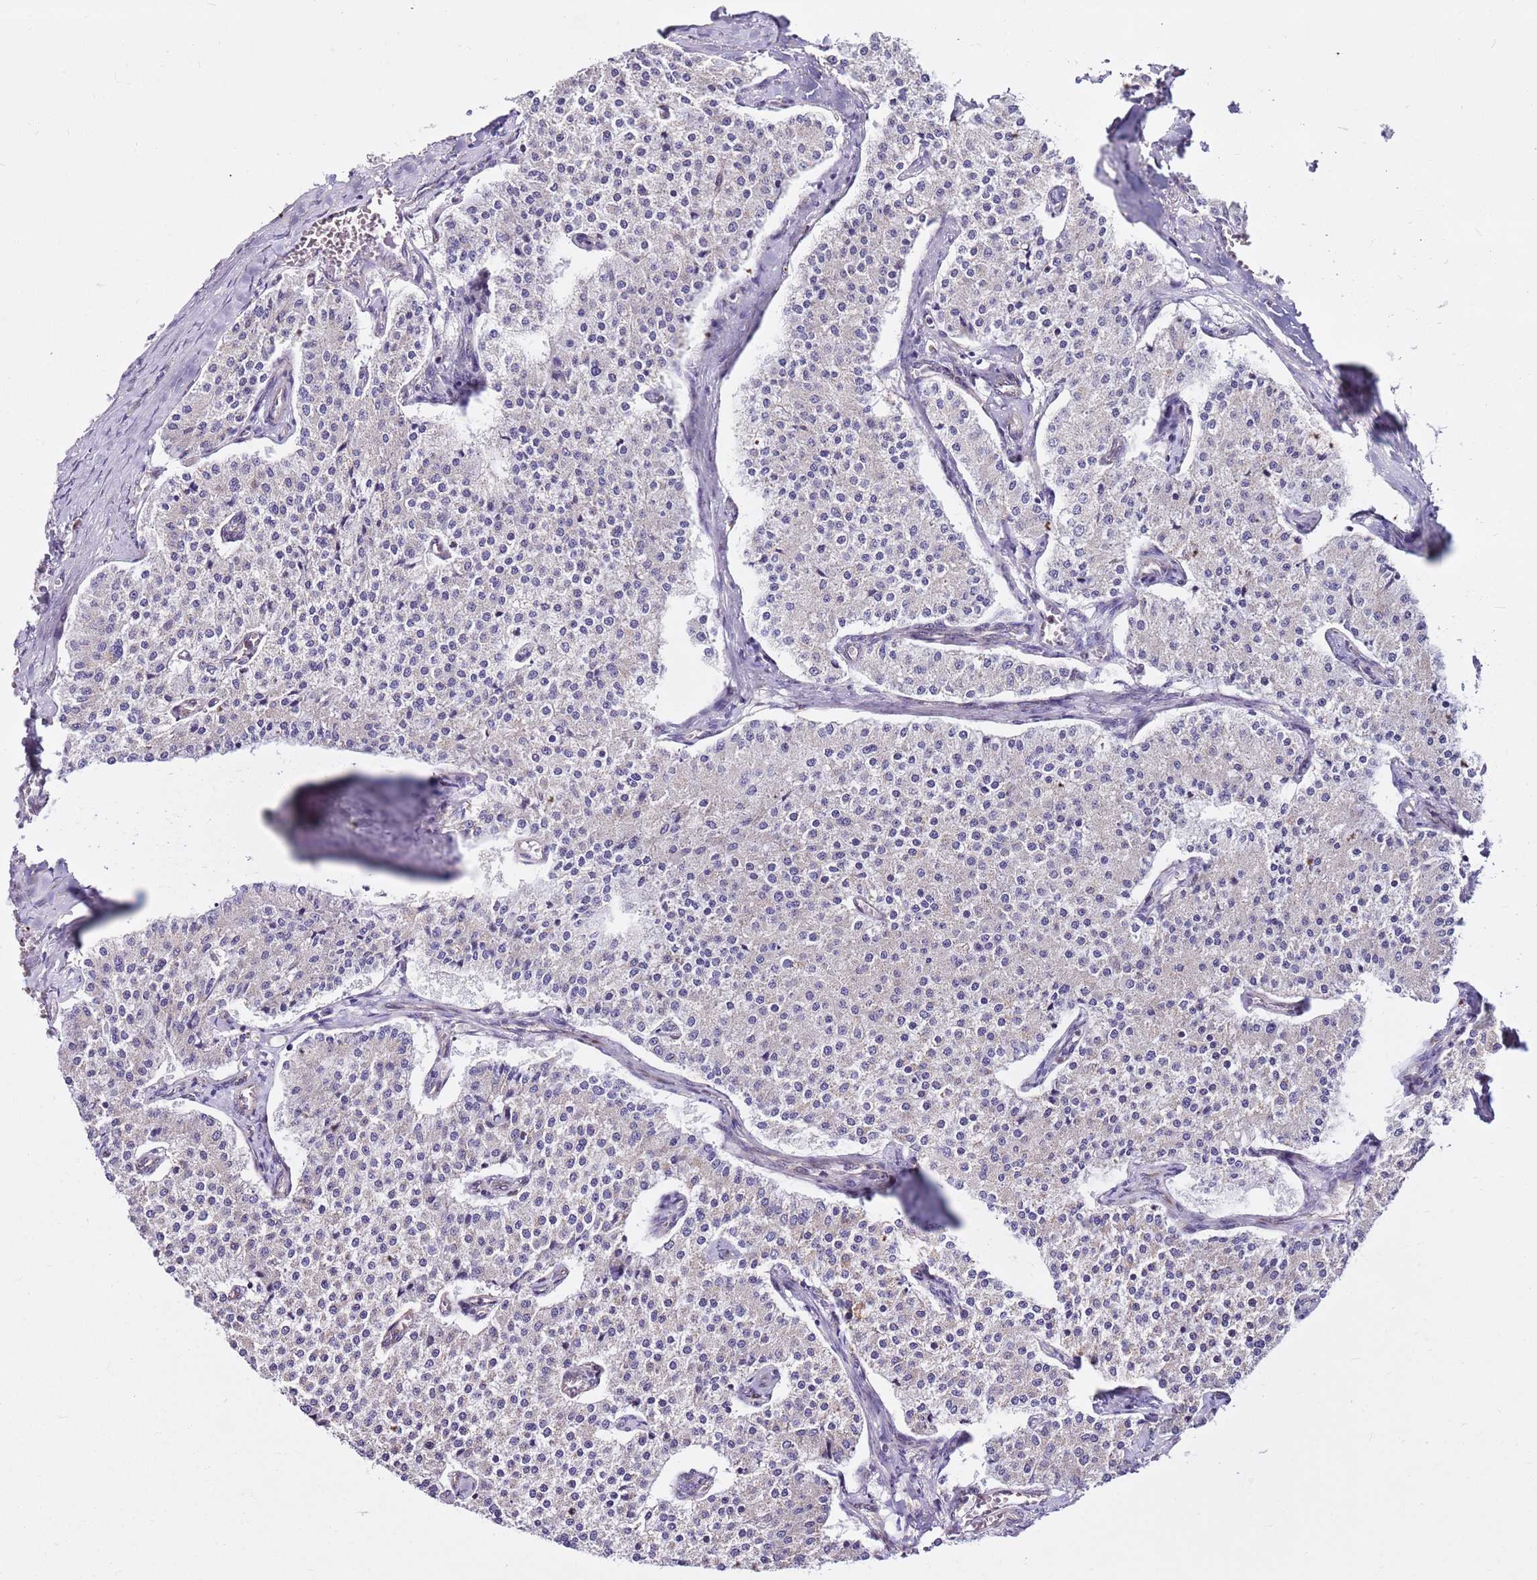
{"staining": {"intensity": "negative", "quantity": "none", "location": "none"}, "tissue": "carcinoid", "cell_type": "Tumor cells", "image_type": "cancer", "snomed": [{"axis": "morphology", "description": "Carcinoid, malignant, NOS"}, {"axis": "topography", "description": "Colon"}], "caption": "High magnification brightfield microscopy of carcinoid stained with DAB (3,3'-diaminobenzidine) (brown) and counterstained with hematoxylin (blue): tumor cells show no significant staining.", "gene": "HECTD4", "patient": {"sex": "female", "age": 52}}